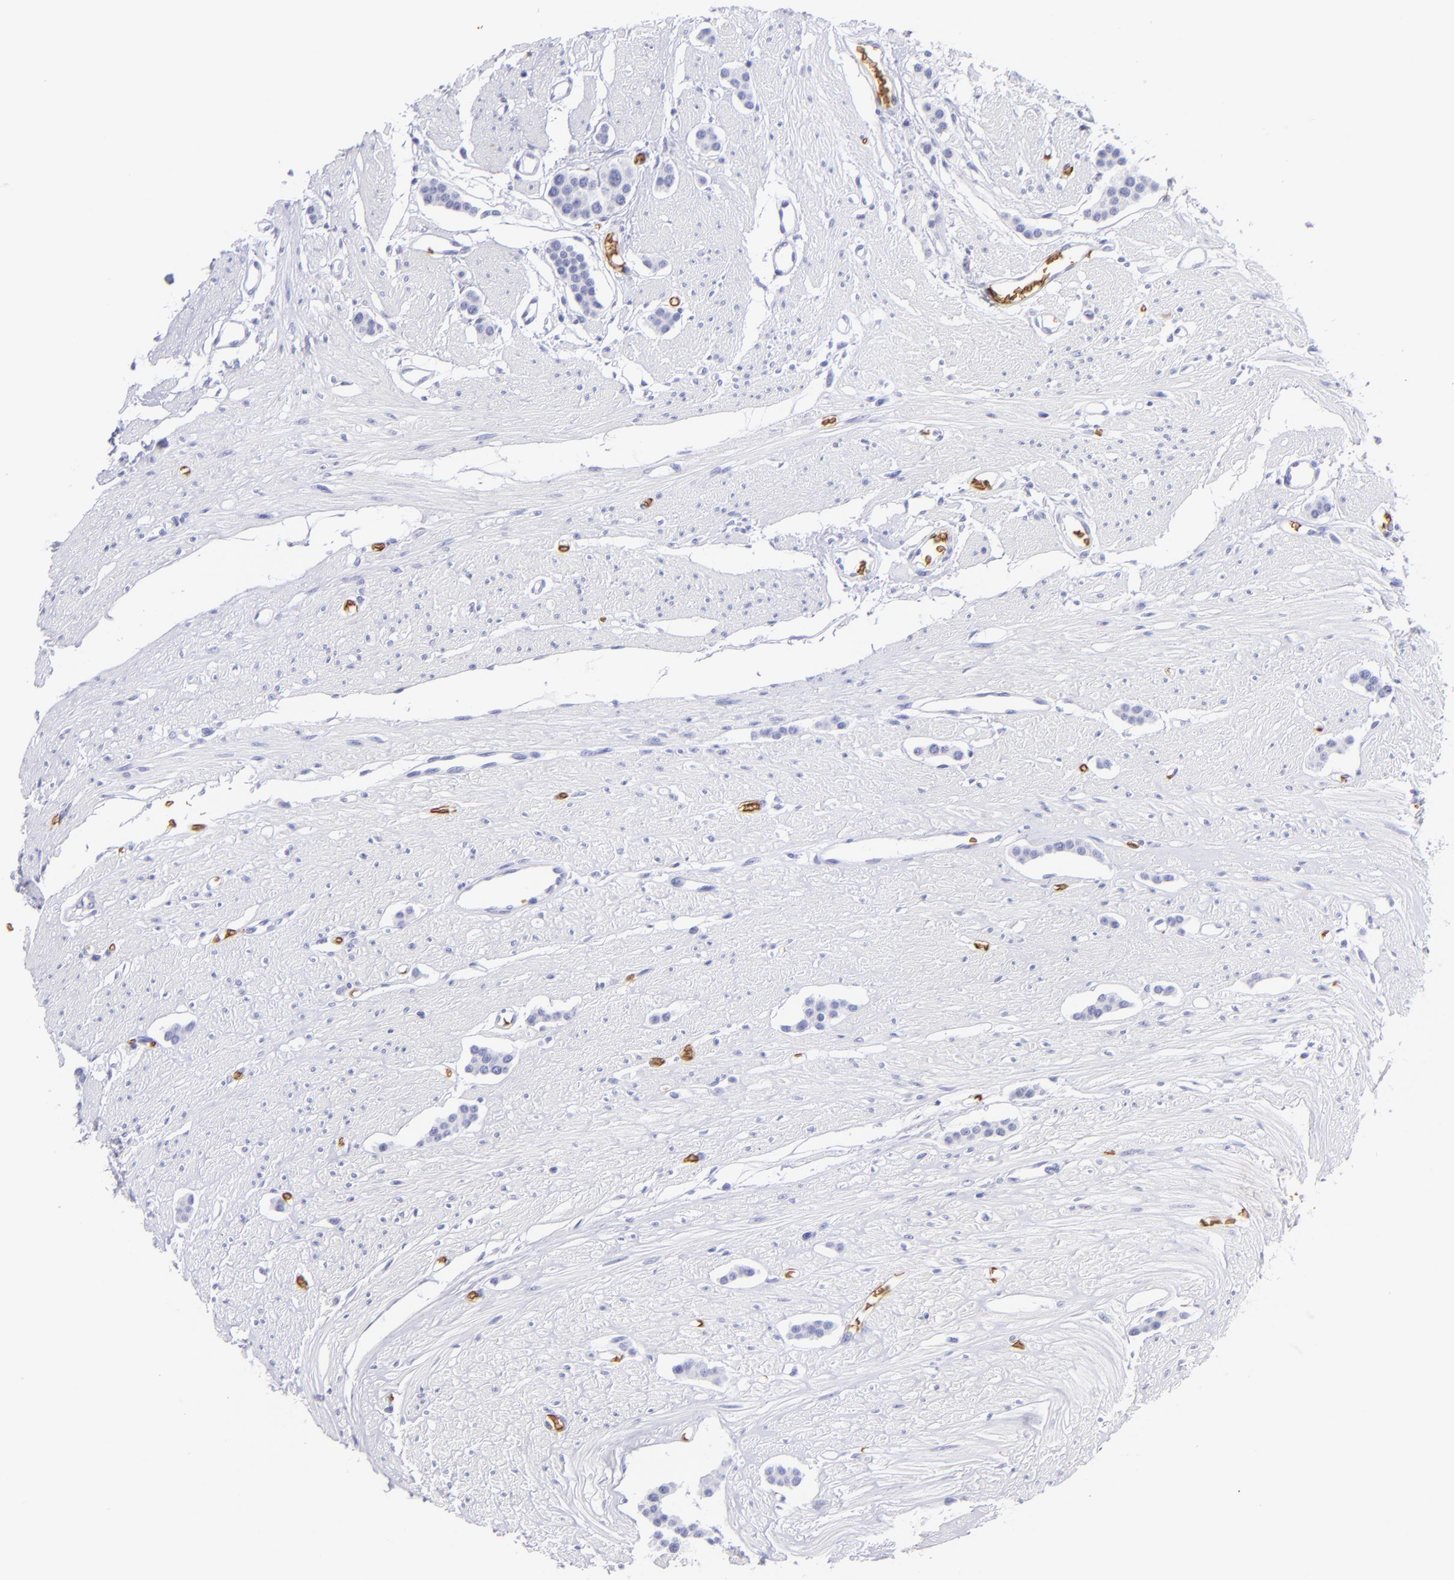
{"staining": {"intensity": "negative", "quantity": "none", "location": "none"}, "tissue": "carcinoid", "cell_type": "Tumor cells", "image_type": "cancer", "snomed": [{"axis": "morphology", "description": "Carcinoid, malignant, NOS"}, {"axis": "topography", "description": "Small intestine"}], "caption": "Image shows no protein staining in tumor cells of malignant carcinoid tissue. (DAB immunohistochemistry visualized using brightfield microscopy, high magnification).", "gene": "GYPA", "patient": {"sex": "male", "age": 60}}